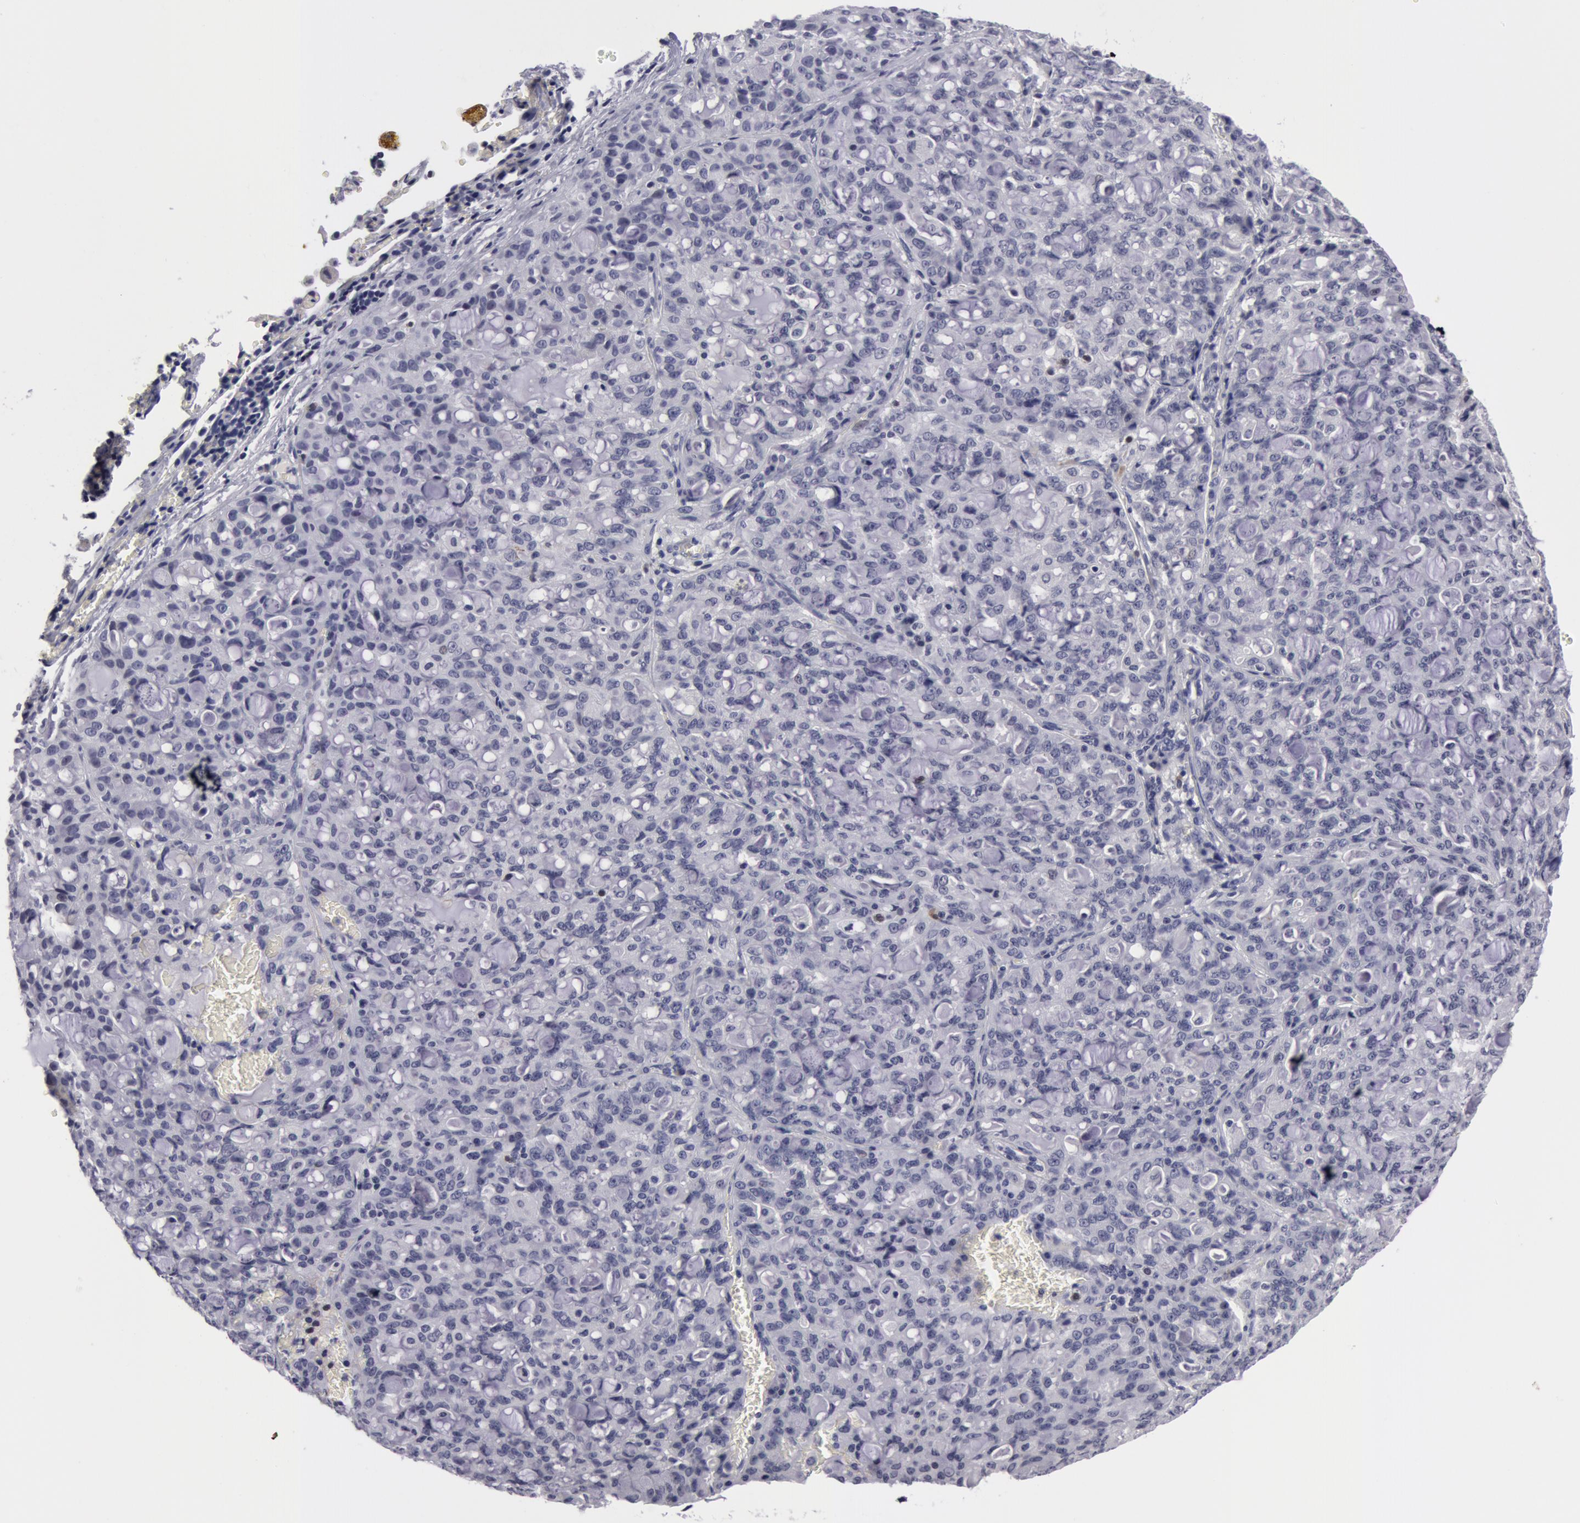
{"staining": {"intensity": "negative", "quantity": "none", "location": "none"}, "tissue": "lung cancer", "cell_type": "Tumor cells", "image_type": "cancer", "snomed": [{"axis": "morphology", "description": "Adenocarcinoma, NOS"}, {"axis": "topography", "description": "Lung"}], "caption": "The immunohistochemistry micrograph has no significant expression in tumor cells of lung cancer tissue.", "gene": "NLGN4X", "patient": {"sex": "female", "age": 44}}